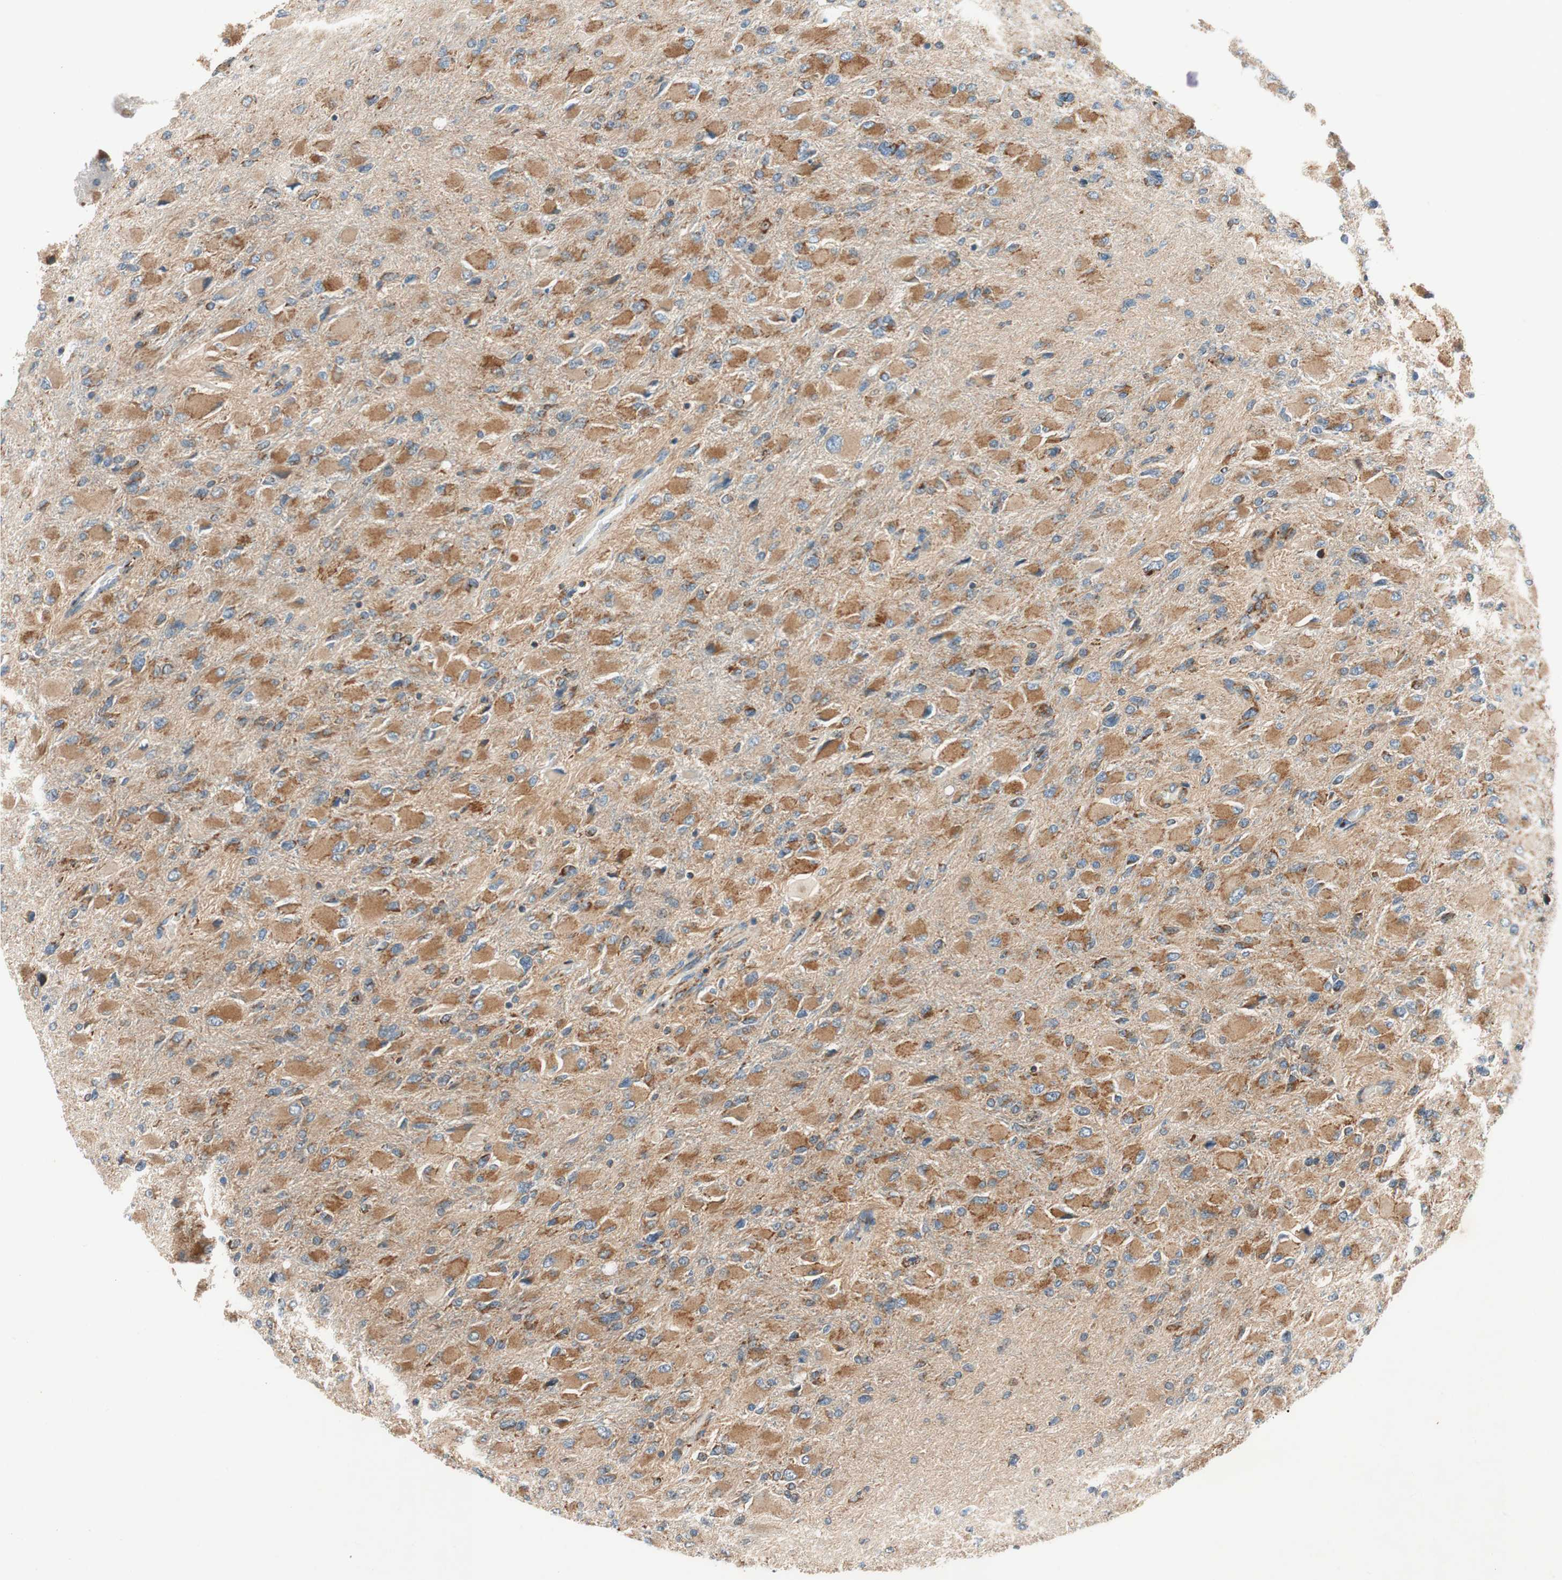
{"staining": {"intensity": "moderate", "quantity": ">75%", "location": "cytoplasmic/membranous"}, "tissue": "glioma", "cell_type": "Tumor cells", "image_type": "cancer", "snomed": [{"axis": "morphology", "description": "Glioma, malignant, High grade"}, {"axis": "topography", "description": "Cerebral cortex"}], "caption": "A high-resolution histopathology image shows immunohistochemistry (IHC) staining of glioma, which displays moderate cytoplasmic/membranous expression in approximately >75% of tumor cells.", "gene": "AKAP1", "patient": {"sex": "female", "age": 36}}